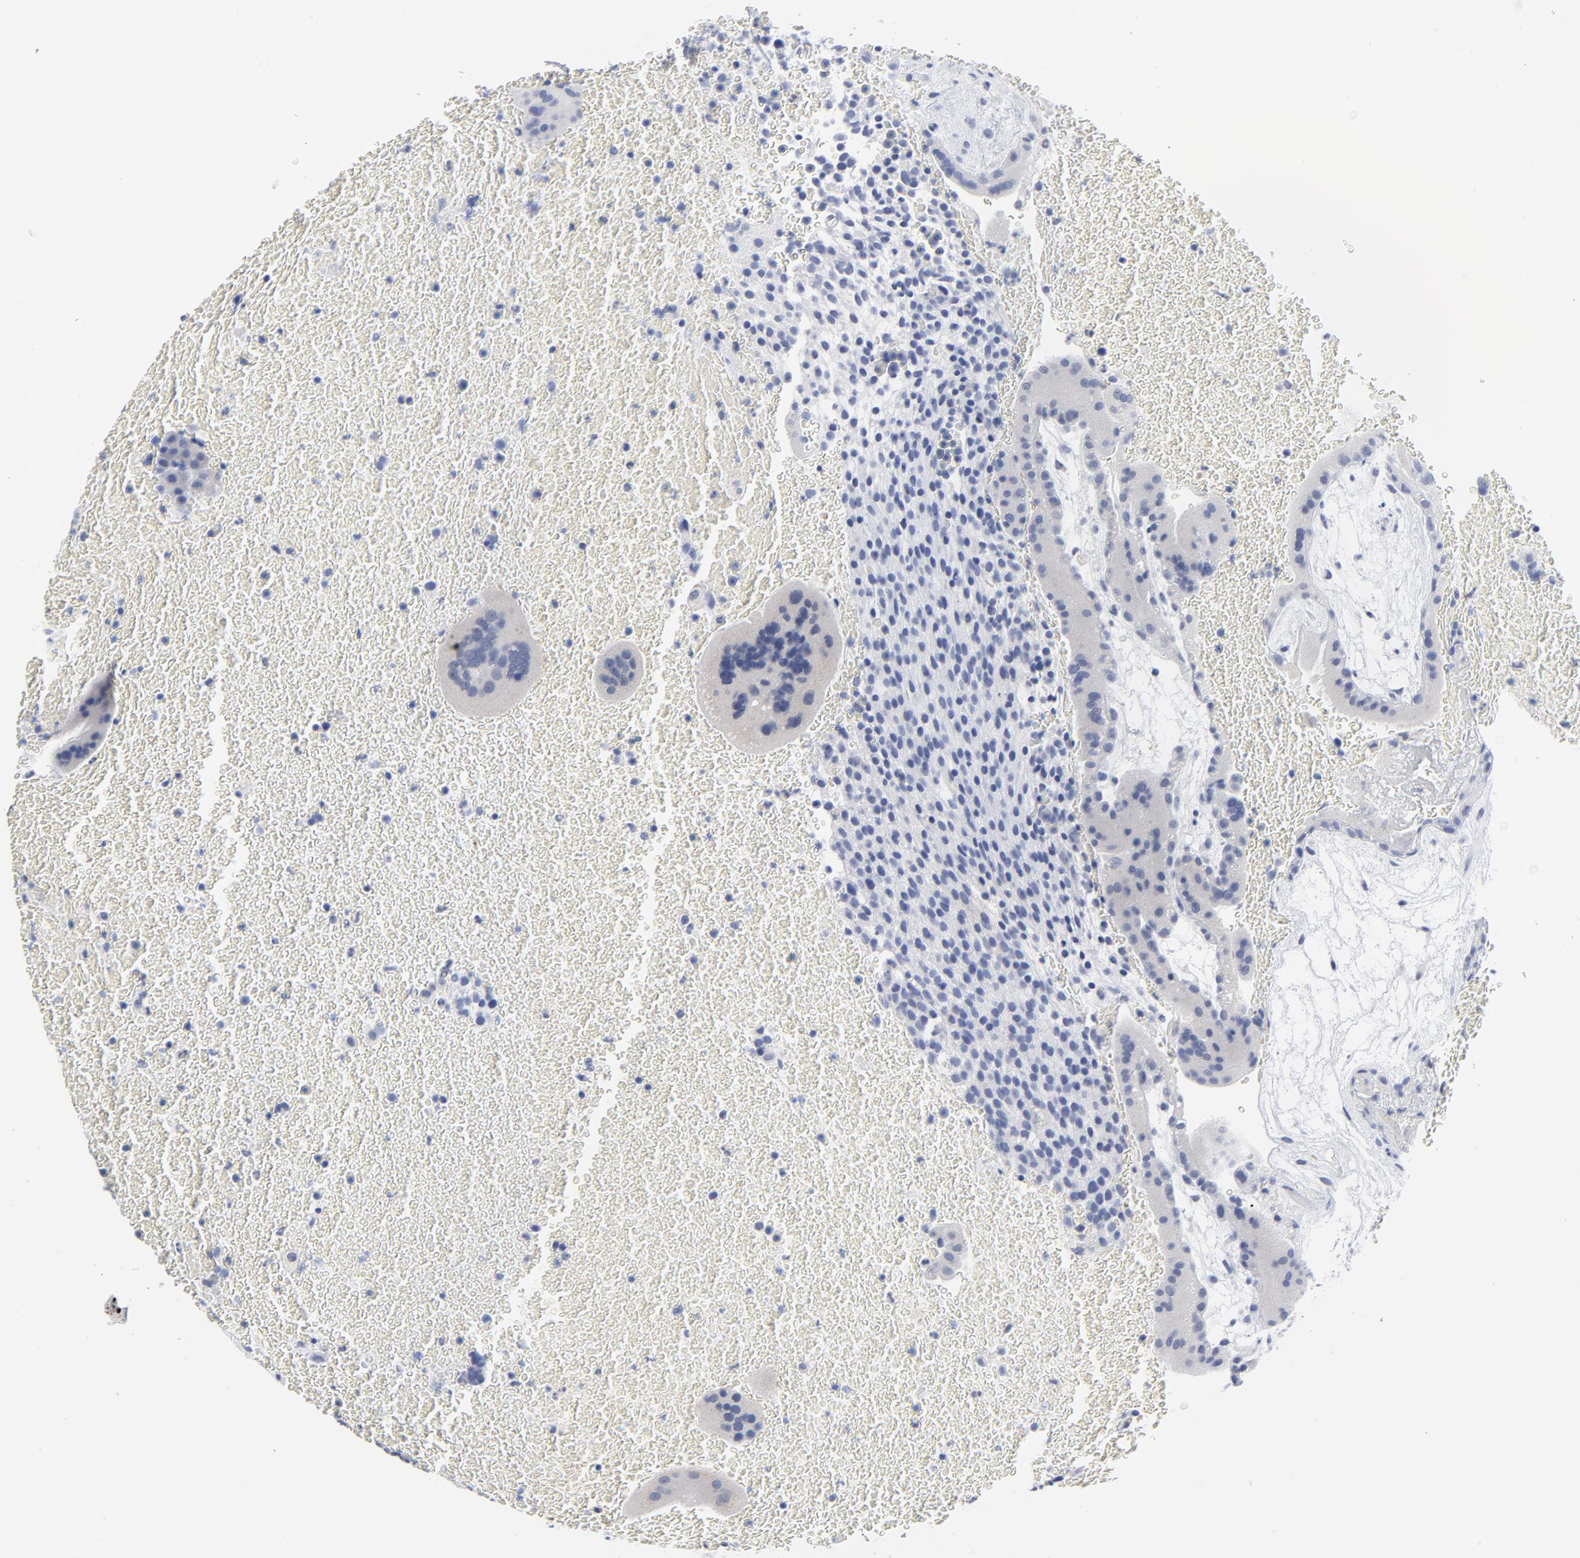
{"staining": {"intensity": "negative", "quantity": "none", "location": "none"}, "tissue": "placenta", "cell_type": "Decidual cells", "image_type": "normal", "snomed": [{"axis": "morphology", "description": "Normal tissue, NOS"}, {"axis": "topography", "description": "Placenta"}], "caption": "Immunohistochemical staining of unremarkable placenta reveals no significant positivity in decidual cells. (DAB (3,3'-diaminobenzidine) immunohistochemistry with hematoxylin counter stain).", "gene": "CLEC4G", "patient": {"sex": "female", "age": 19}}